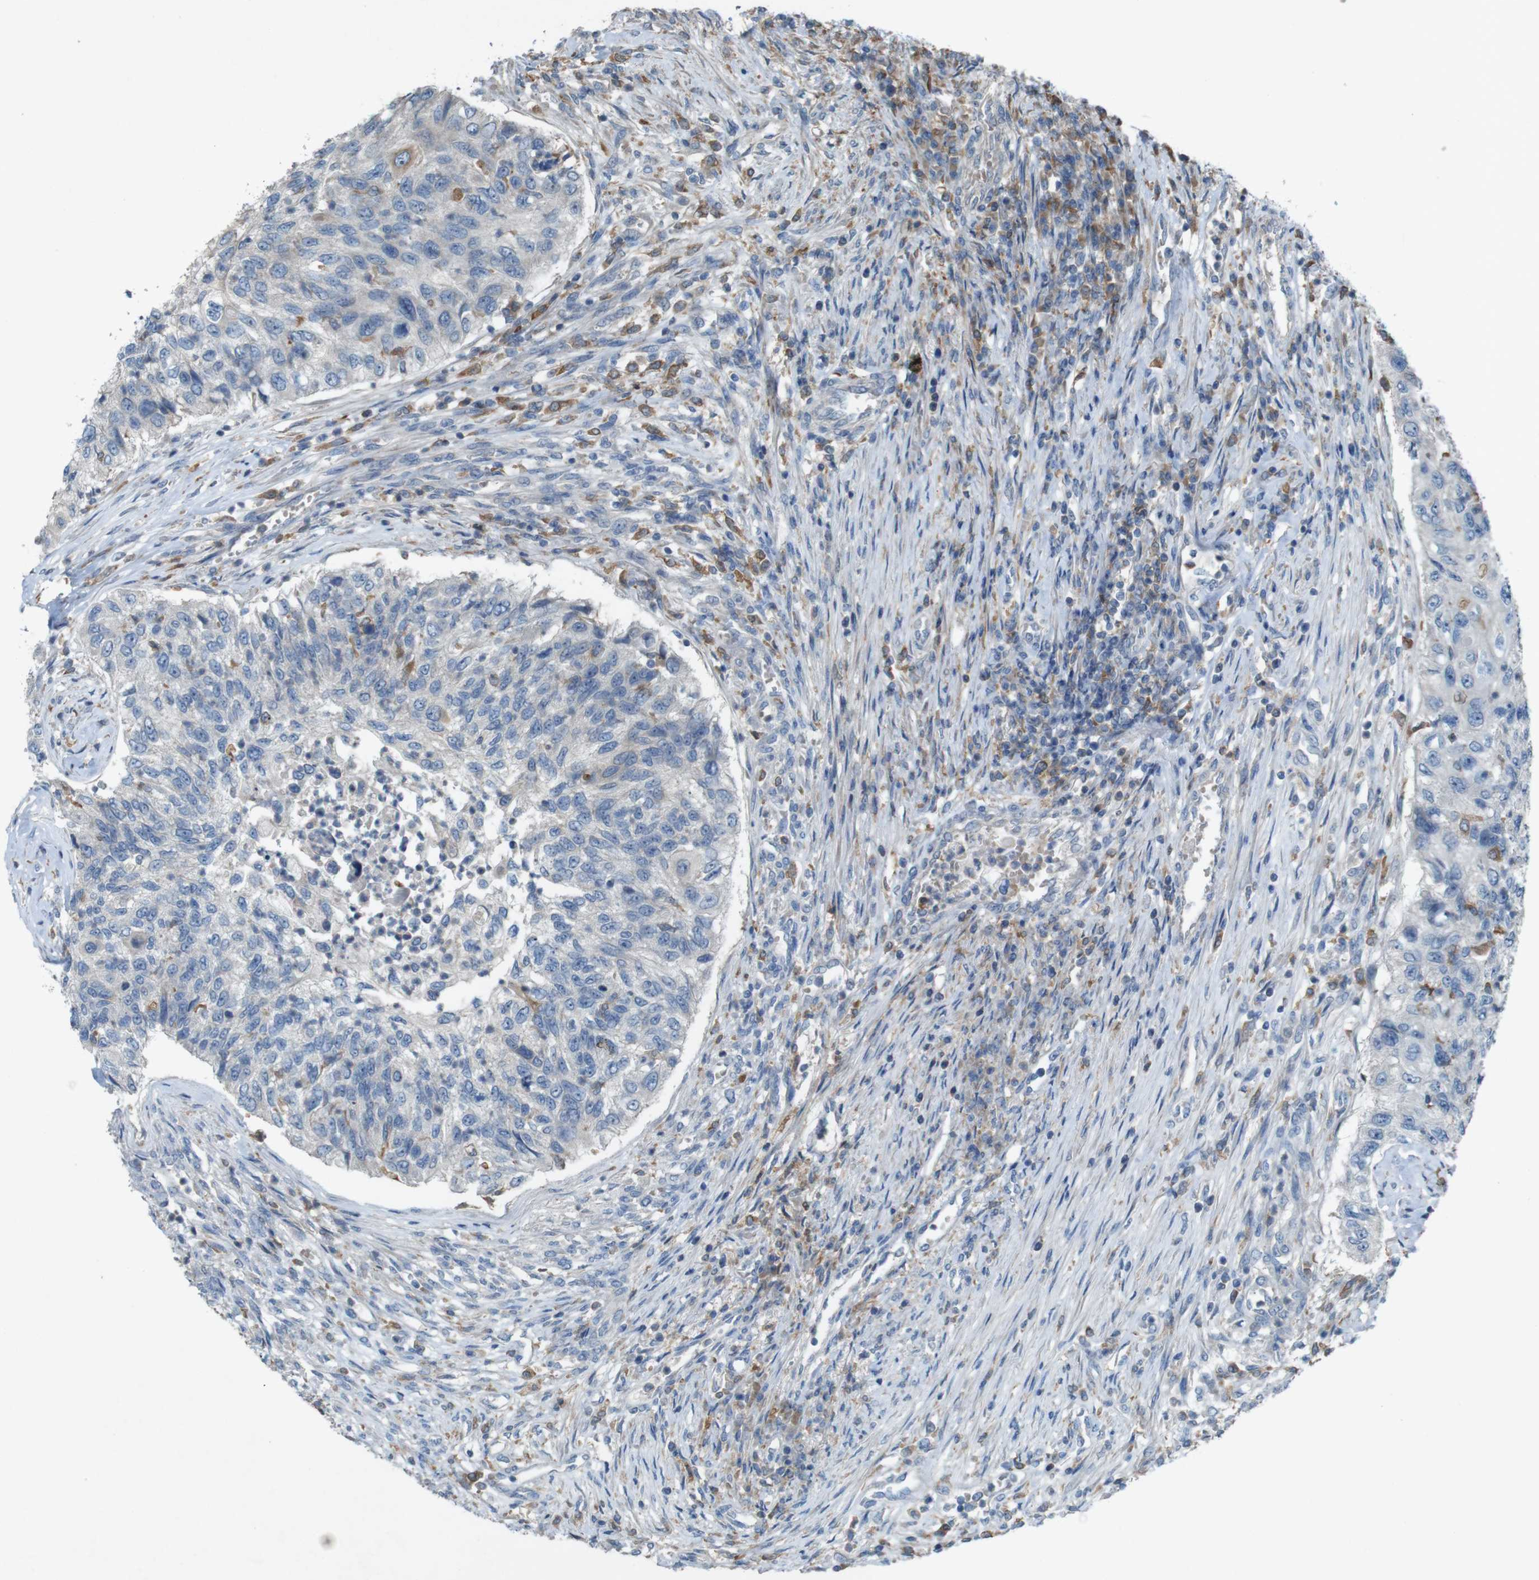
{"staining": {"intensity": "negative", "quantity": "none", "location": "none"}, "tissue": "urothelial cancer", "cell_type": "Tumor cells", "image_type": "cancer", "snomed": [{"axis": "morphology", "description": "Urothelial carcinoma, High grade"}, {"axis": "topography", "description": "Urinary bladder"}], "caption": "Photomicrograph shows no protein staining in tumor cells of high-grade urothelial carcinoma tissue.", "gene": "MOGAT3", "patient": {"sex": "female", "age": 60}}